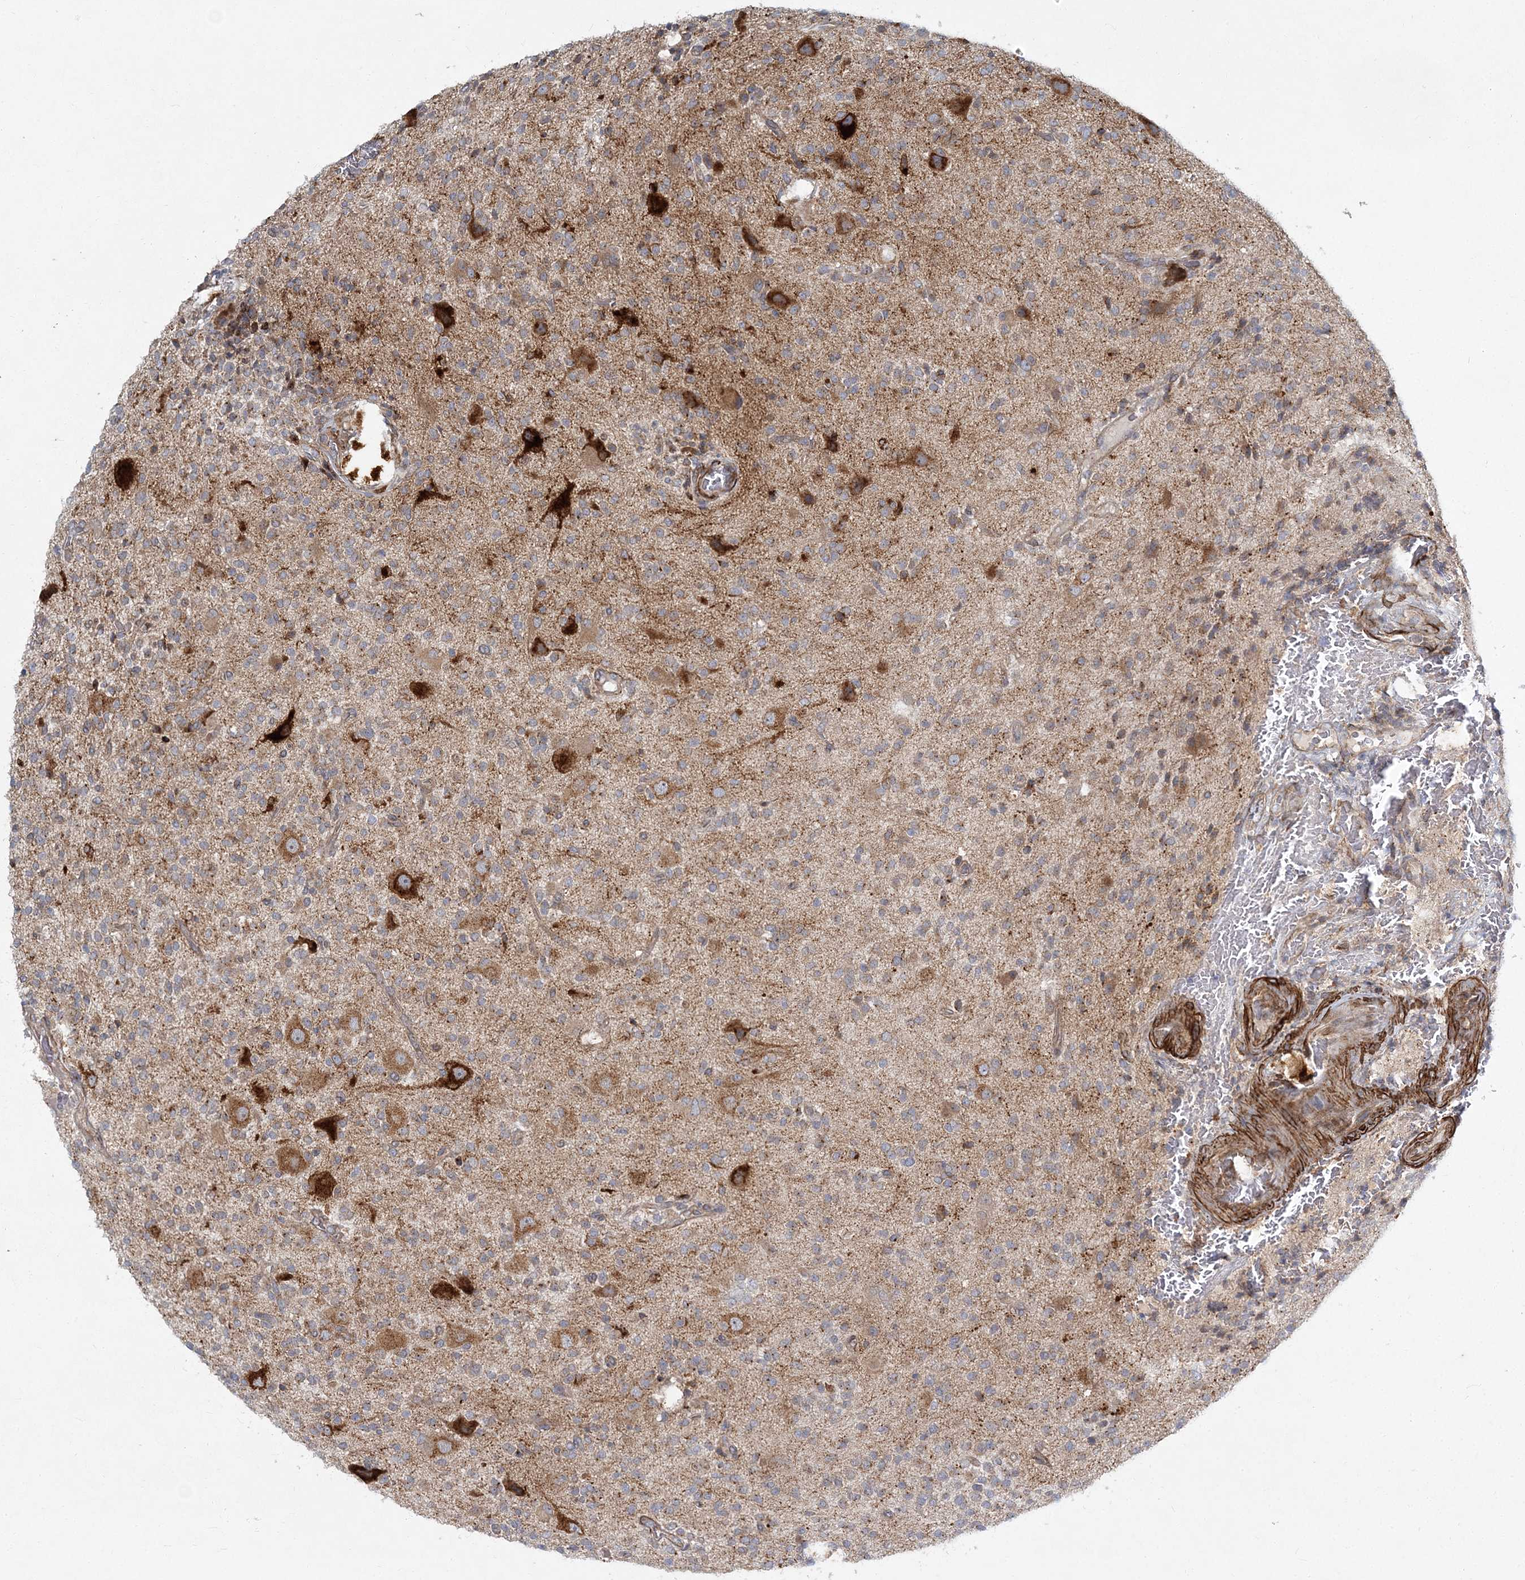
{"staining": {"intensity": "negative", "quantity": "none", "location": "none"}, "tissue": "glioma", "cell_type": "Tumor cells", "image_type": "cancer", "snomed": [{"axis": "morphology", "description": "Glioma, malignant, High grade"}, {"axis": "topography", "description": "Brain"}], "caption": "Immunohistochemistry of malignant high-grade glioma exhibits no positivity in tumor cells.", "gene": "NBAS", "patient": {"sex": "male", "age": 34}}